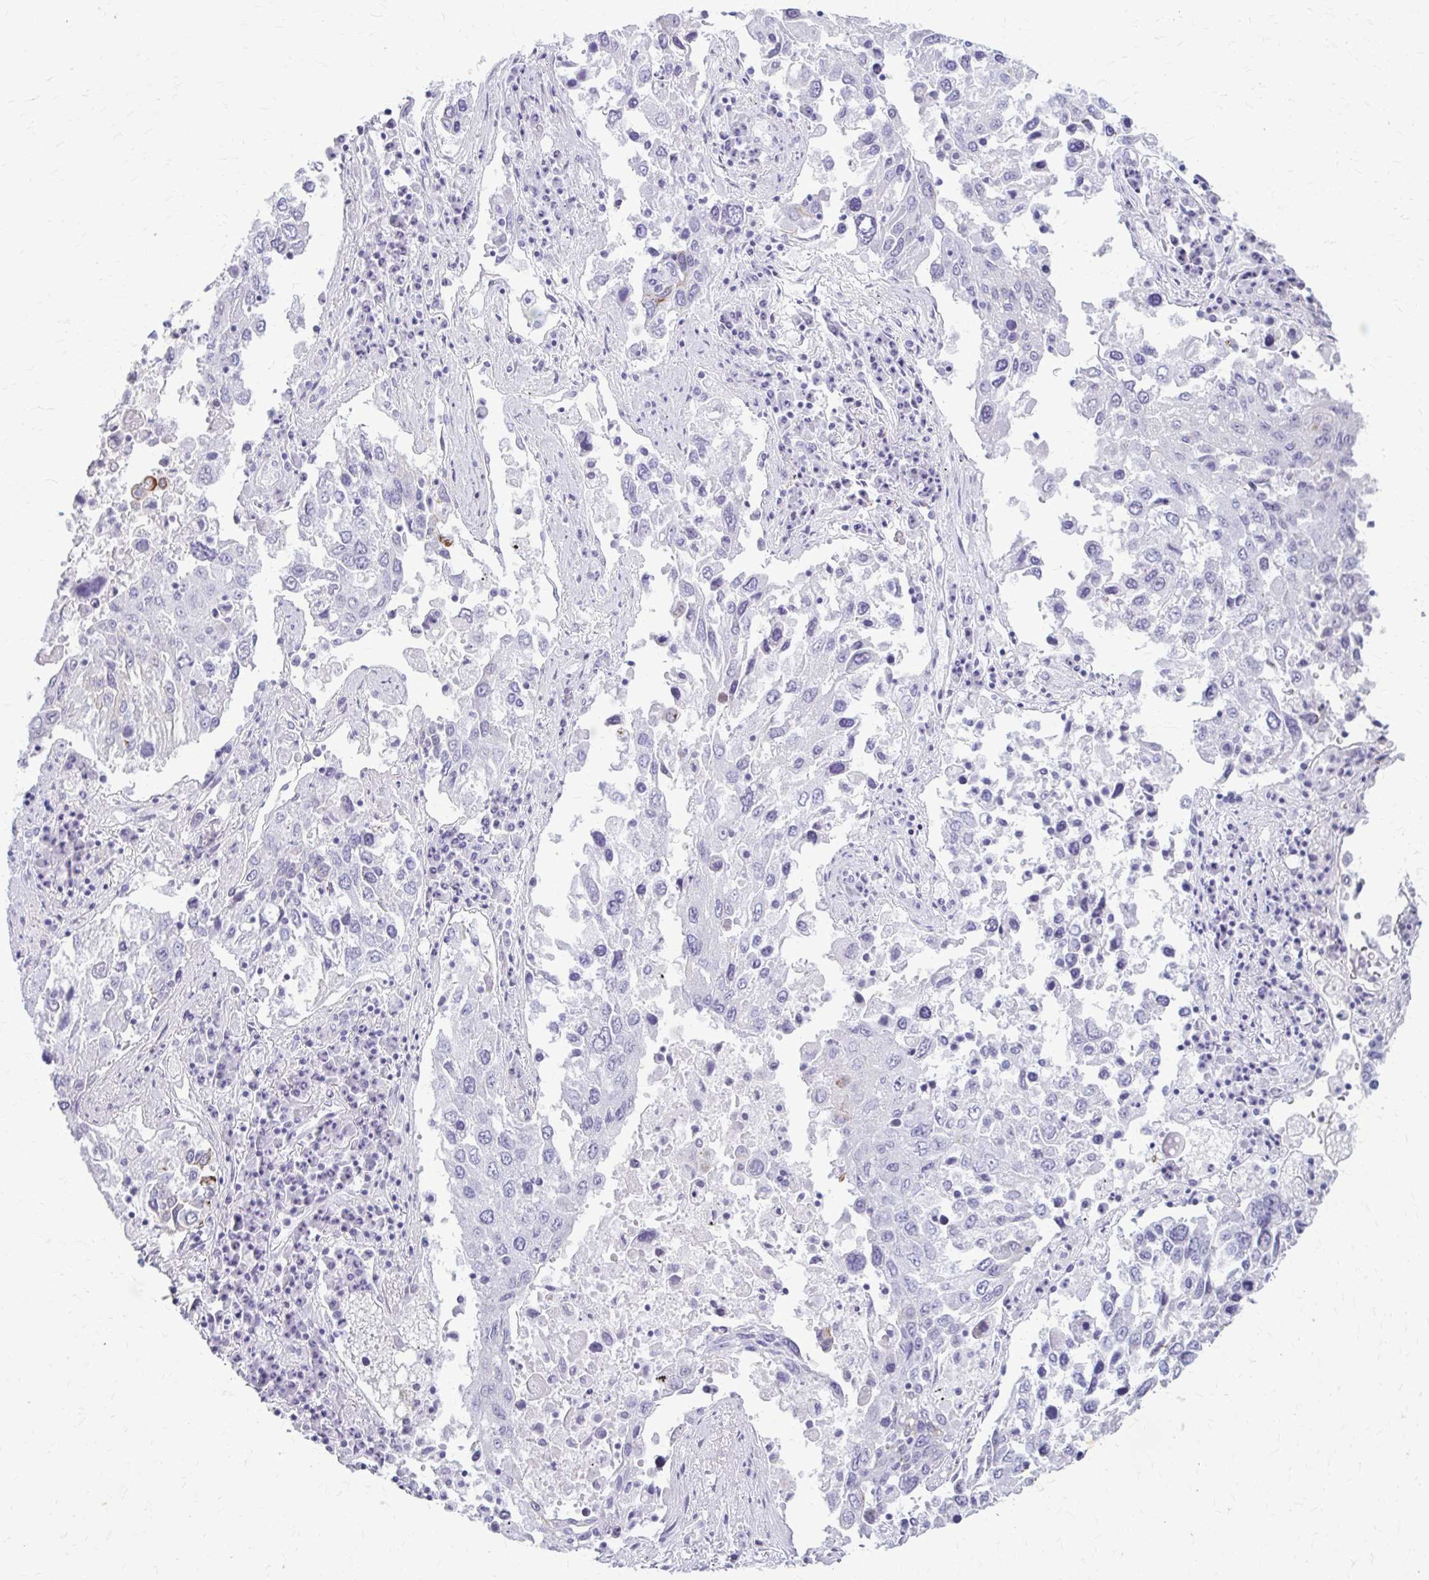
{"staining": {"intensity": "negative", "quantity": "none", "location": "none"}, "tissue": "lung cancer", "cell_type": "Tumor cells", "image_type": "cancer", "snomed": [{"axis": "morphology", "description": "Squamous cell carcinoma, NOS"}, {"axis": "topography", "description": "Lung"}], "caption": "Tumor cells are negative for brown protein staining in lung cancer (squamous cell carcinoma). (Stains: DAB immunohistochemistry (IHC) with hematoxylin counter stain, Microscopy: brightfield microscopy at high magnification).", "gene": "KRT5", "patient": {"sex": "male", "age": 65}}